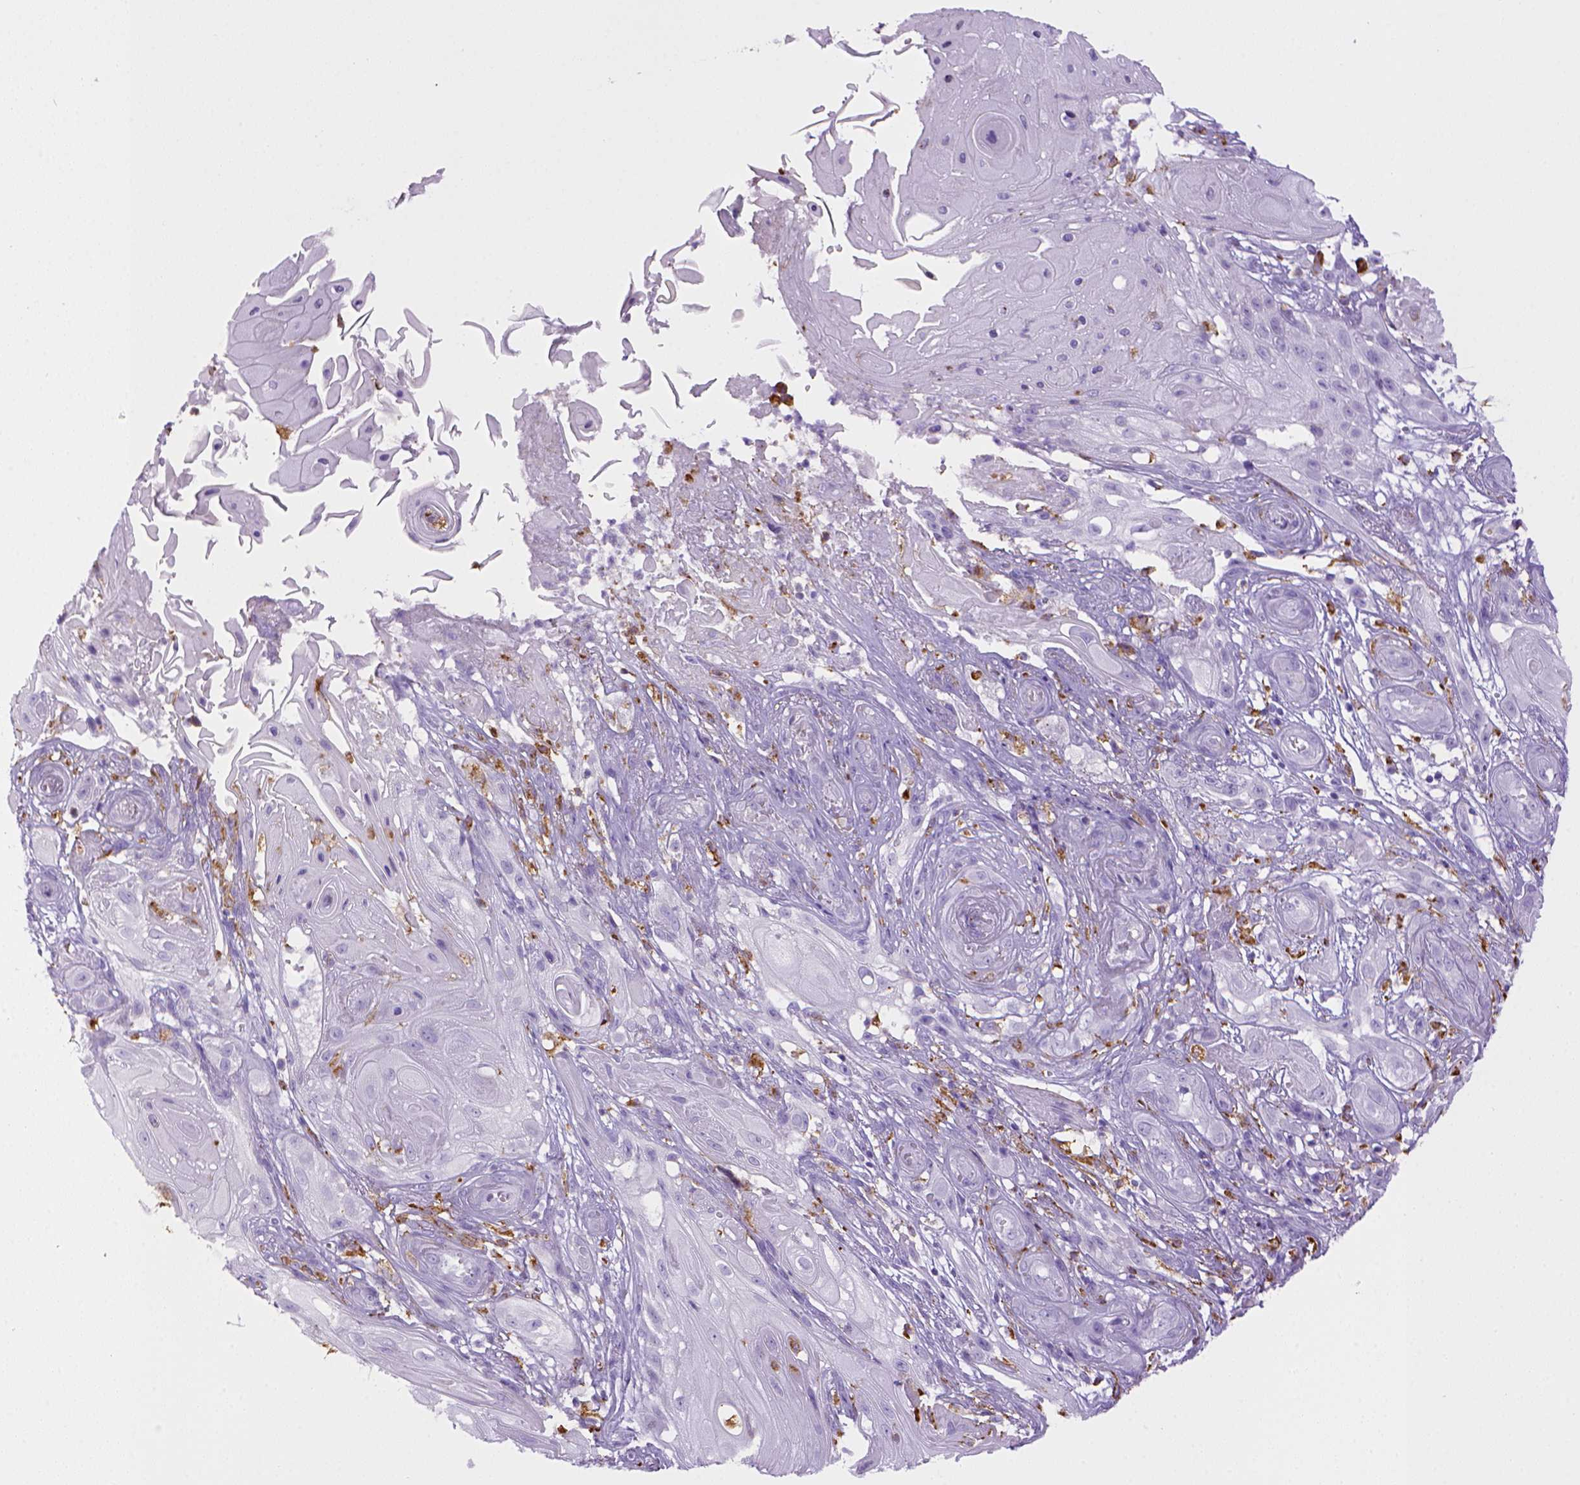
{"staining": {"intensity": "negative", "quantity": "none", "location": "none"}, "tissue": "skin cancer", "cell_type": "Tumor cells", "image_type": "cancer", "snomed": [{"axis": "morphology", "description": "Squamous cell carcinoma, NOS"}, {"axis": "topography", "description": "Skin"}], "caption": "The histopathology image shows no significant expression in tumor cells of skin cancer.", "gene": "CD68", "patient": {"sex": "male", "age": 62}}